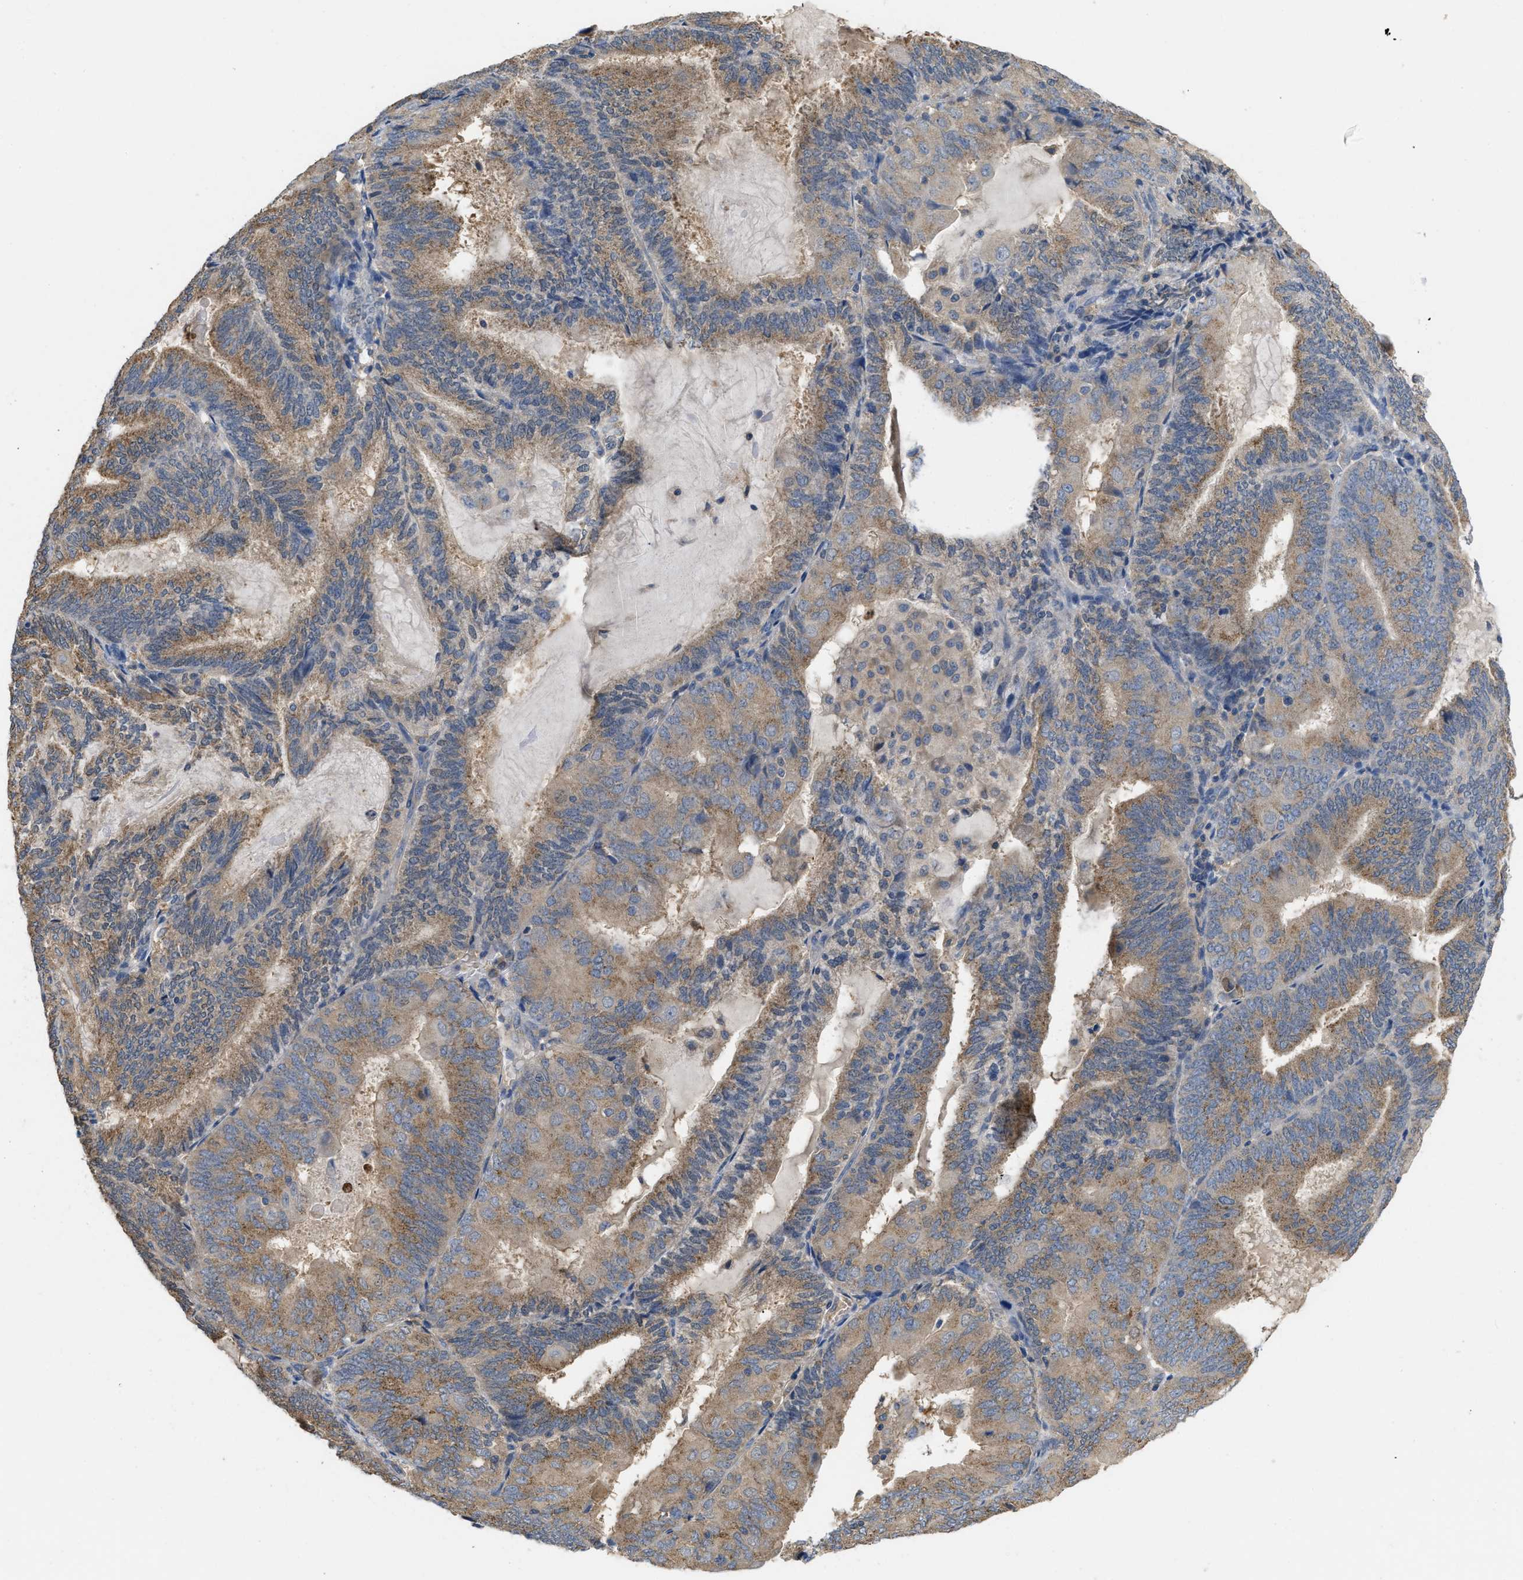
{"staining": {"intensity": "moderate", "quantity": ">75%", "location": "cytoplasmic/membranous"}, "tissue": "endometrial cancer", "cell_type": "Tumor cells", "image_type": "cancer", "snomed": [{"axis": "morphology", "description": "Adenocarcinoma, NOS"}, {"axis": "topography", "description": "Endometrium"}], "caption": "Immunohistochemical staining of human endometrial cancer (adenocarcinoma) displays moderate cytoplasmic/membranous protein positivity in about >75% of tumor cells.", "gene": "RNF216", "patient": {"sex": "female", "age": 81}}